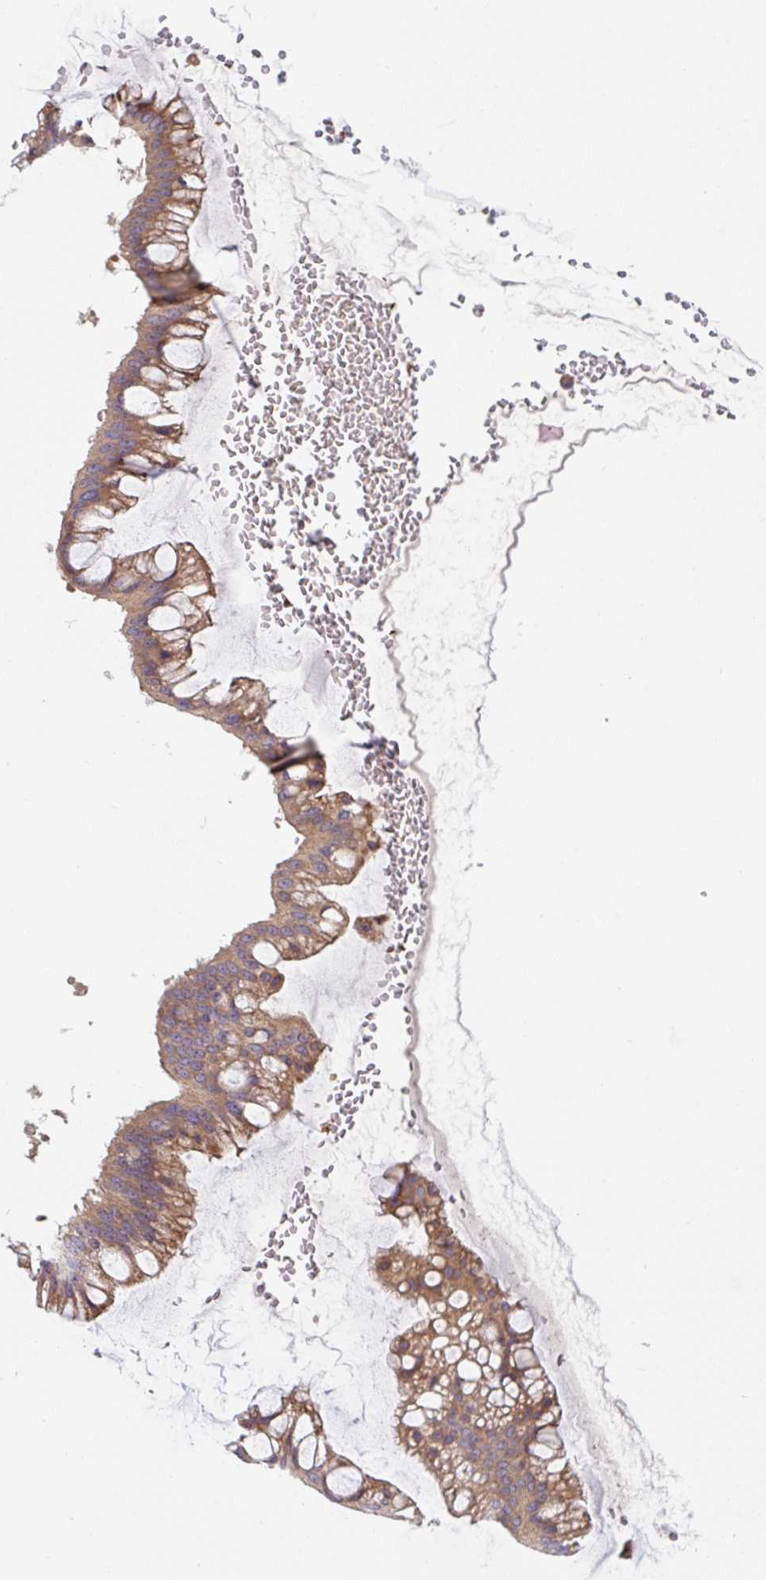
{"staining": {"intensity": "moderate", "quantity": ">75%", "location": "cytoplasmic/membranous"}, "tissue": "ovarian cancer", "cell_type": "Tumor cells", "image_type": "cancer", "snomed": [{"axis": "morphology", "description": "Cystadenocarcinoma, mucinous, NOS"}, {"axis": "topography", "description": "Ovary"}], "caption": "Protein staining displays moderate cytoplasmic/membranous staining in about >75% of tumor cells in ovarian cancer (mucinous cystadenocarcinoma).", "gene": "APOBEC3D", "patient": {"sex": "female", "age": 73}}